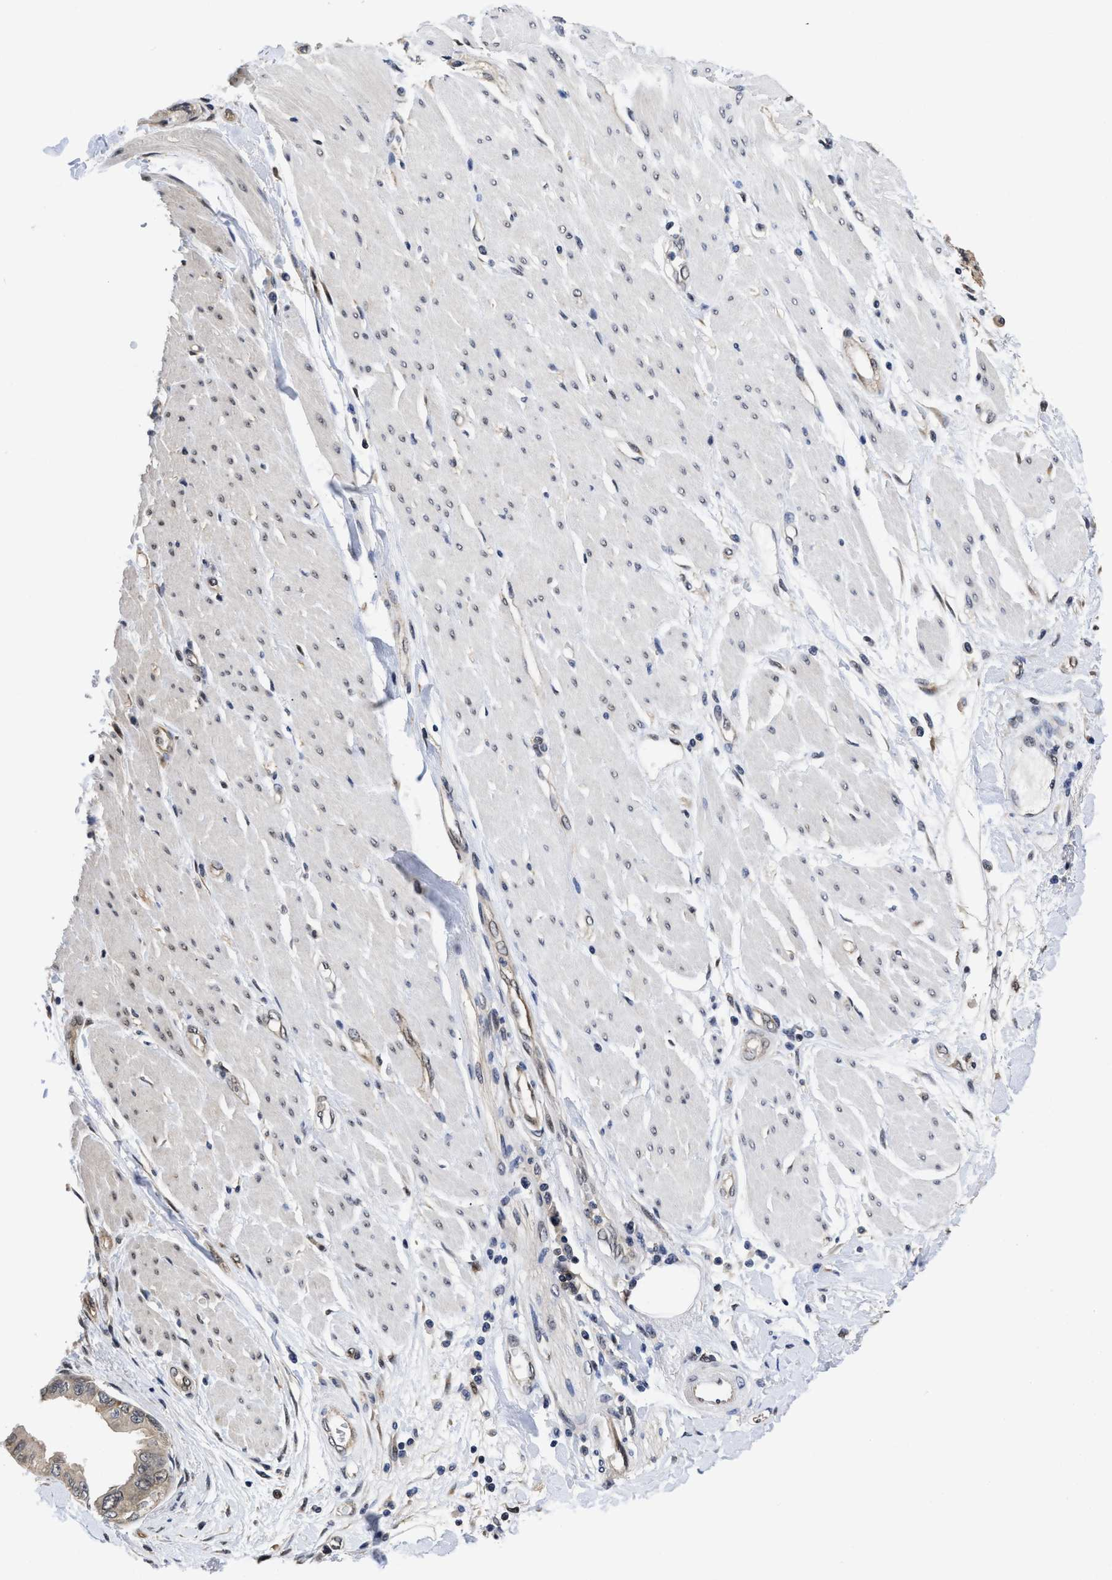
{"staining": {"intensity": "moderate", "quantity": ">75%", "location": "nuclear"}, "tissue": "adipose tissue", "cell_type": "Adipocytes", "image_type": "normal", "snomed": [{"axis": "morphology", "description": "Normal tissue, NOS"}, {"axis": "morphology", "description": "Adenocarcinoma, NOS"}, {"axis": "topography", "description": "Duodenum"}, {"axis": "topography", "description": "Peripheral nerve tissue"}], "caption": "Adipose tissue stained with IHC reveals moderate nuclear staining in about >75% of adipocytes. The protein is stained brown, and the nuclei are stained in blue (DAB IHC with brightfield microscopy, high magnification).", "gene": "MCOLN2", "patient": {"sex": "female", "age": 60}}